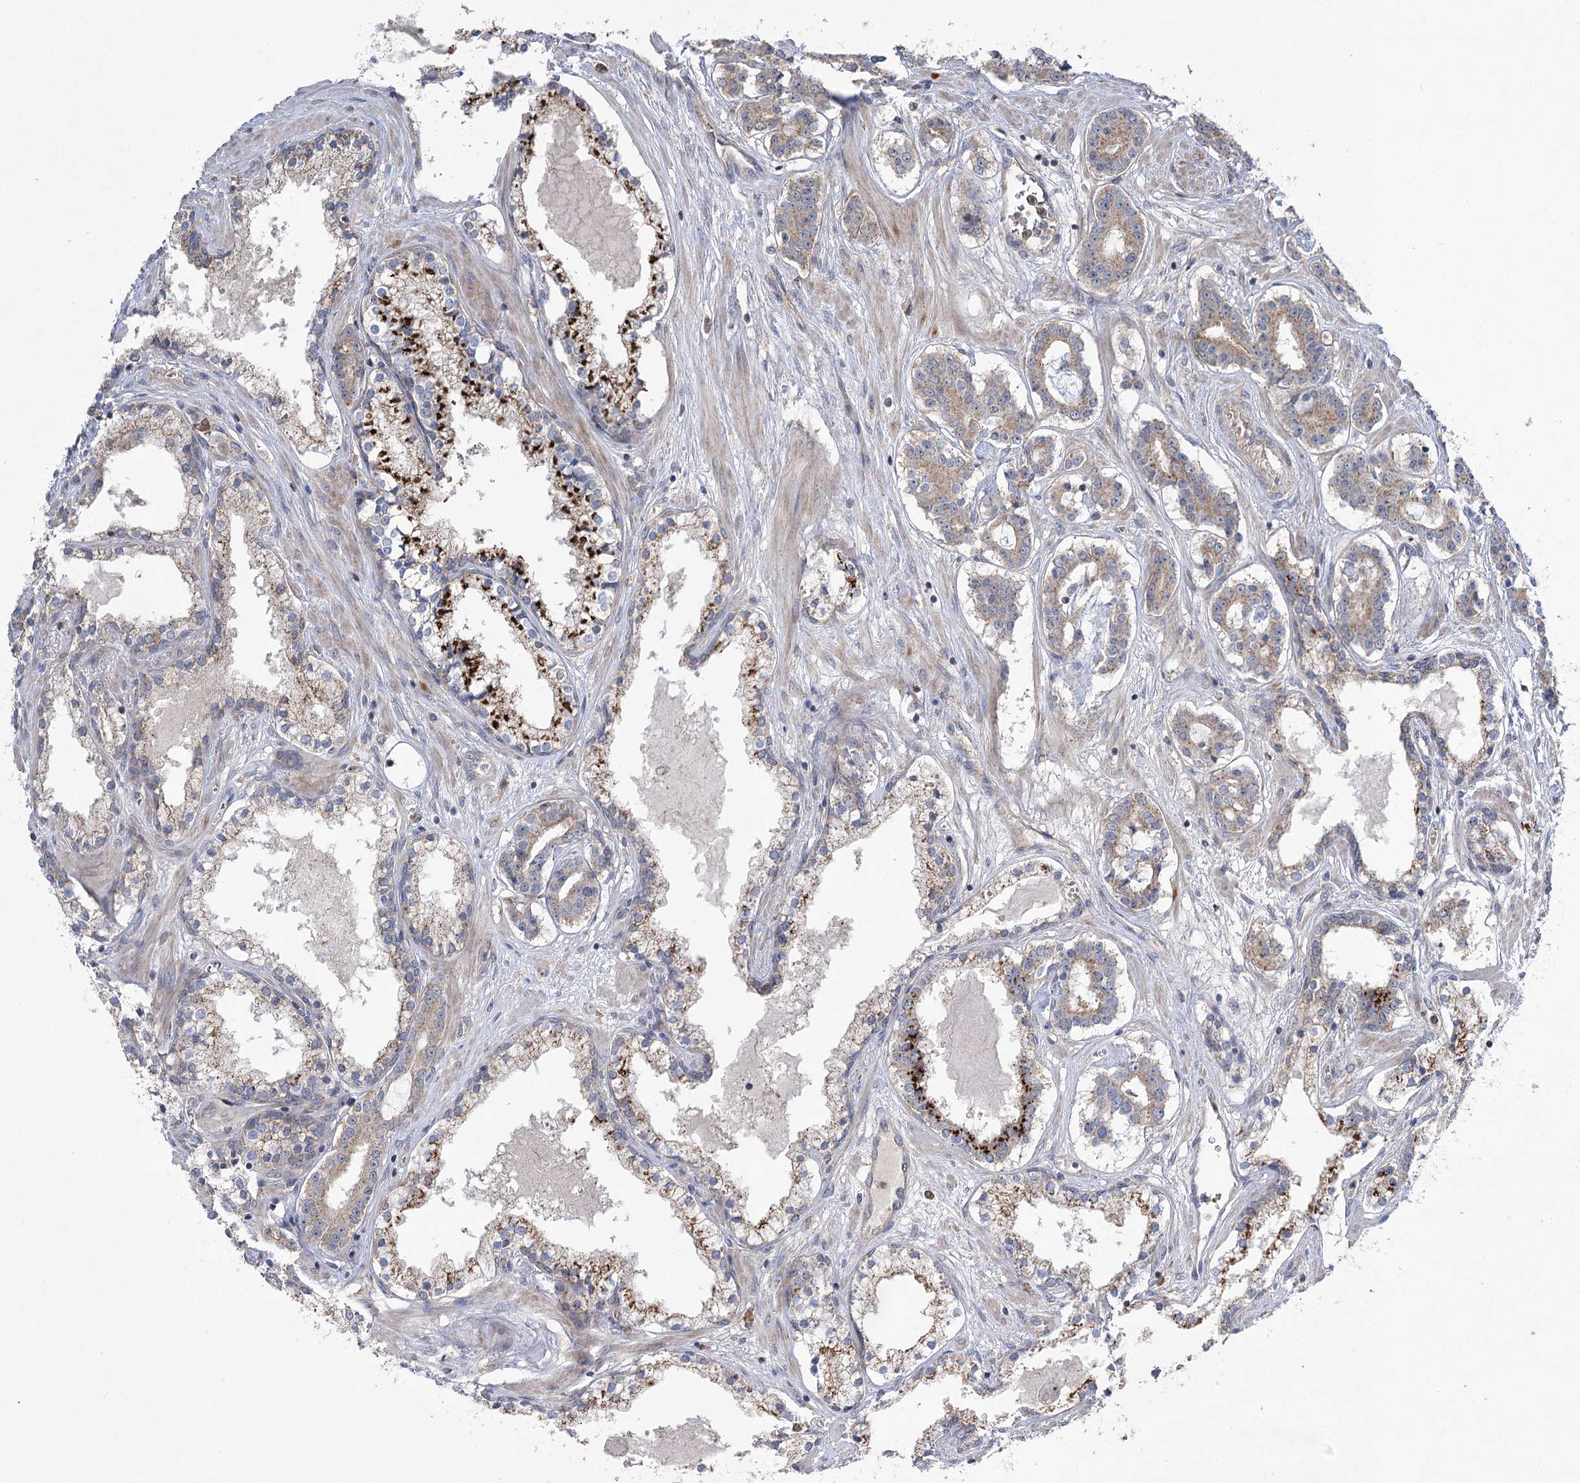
{"staining": {"intensity": "weak", "quantity": ">75%", "location": "cytoplasmic/membranous"}, "tissue": "prostate cancer", "cell_type": "Tumor cells", "image_type": "cancer", "snomed": [{"axis": "morphology", "description": "Adenocarcinoma, High grade"}, {"axis": "topography", "description": "Prostate"}], "caption": "Brown immunohistochemical staining in human prostate cancer (high-grade adenocarcinoma) shows weak cytoplasmic/membranous positivity in about >75% of tumor cells. (DAB = brown stain, brightfield microscopy at high magnification).", "gene": "AURKC", "patient": {"sex": "male", "age": 58}}